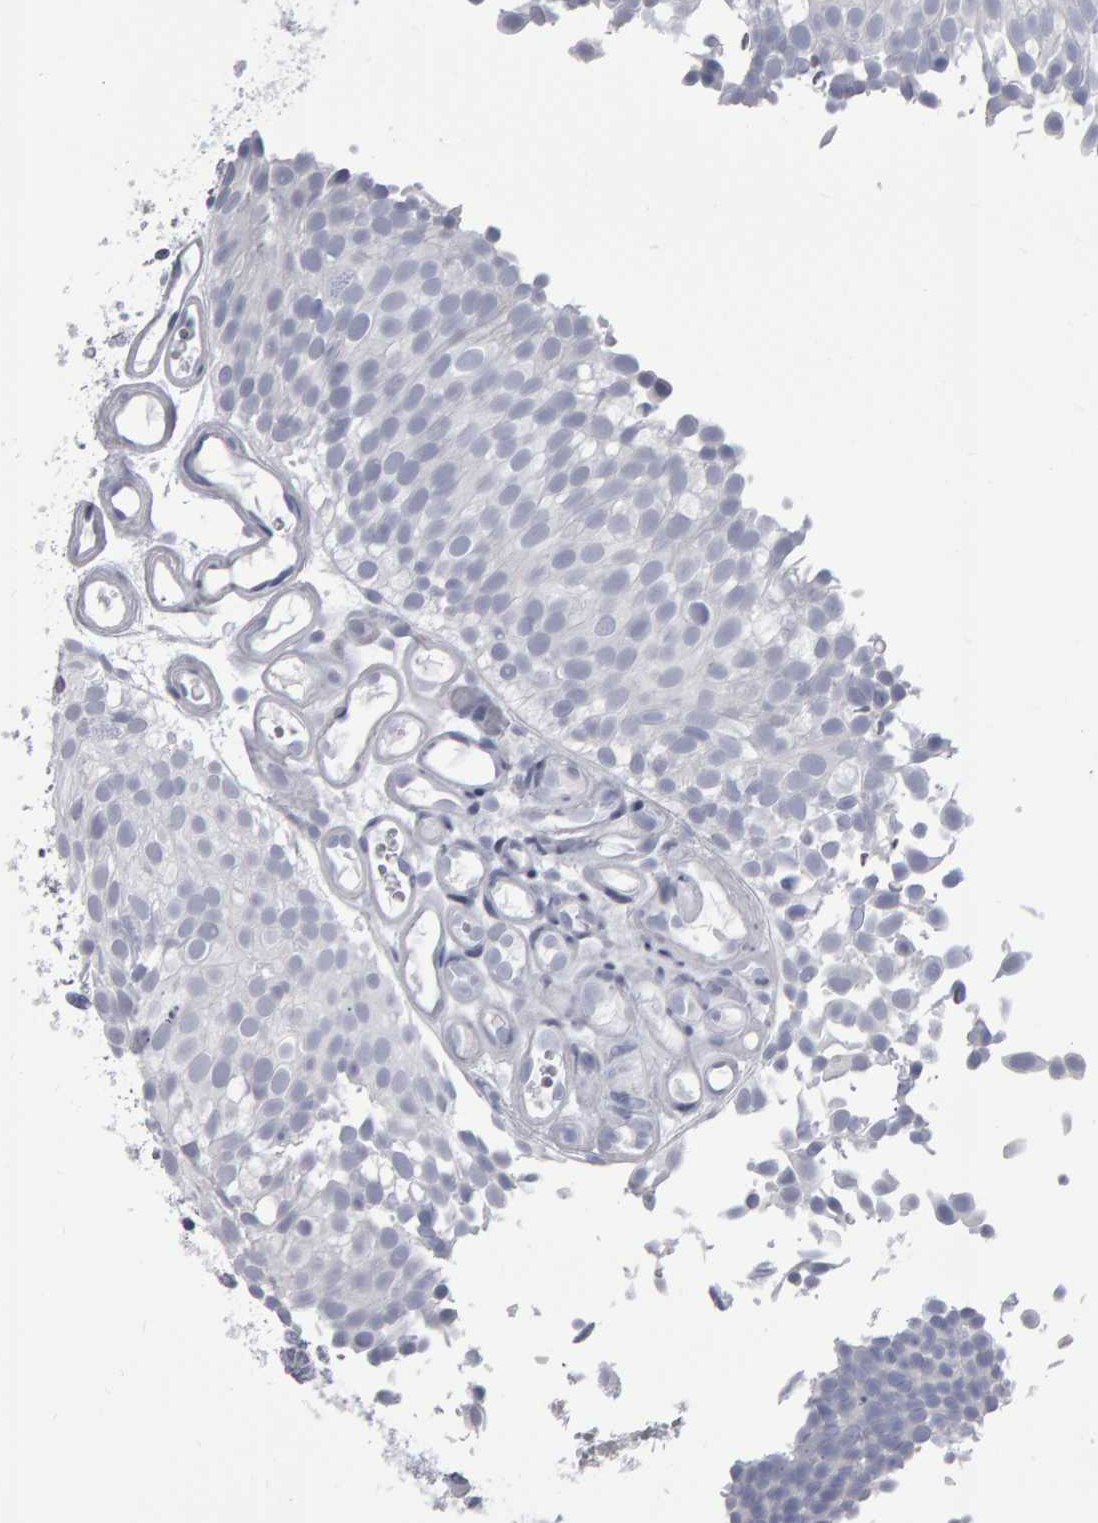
{"staining": {"intensity": "negative", "quantity": "none", "location": "none"}, "tissue": "urothelial cancer", "cell_type": "Tumor cells", "image_type": "cancer", "snomed": [{"axis": "morphology", "description": "Urothelial carcinoma, Low grade"}, {"axis": "topography", "description": "Urinary bladder"}], "caption": "This is a micrograph of IHC staining of urothelial cancer, which shows no expression in tumor cells.", "gene": "NCDN", "patient": {"sex": "male", "age": 78}}